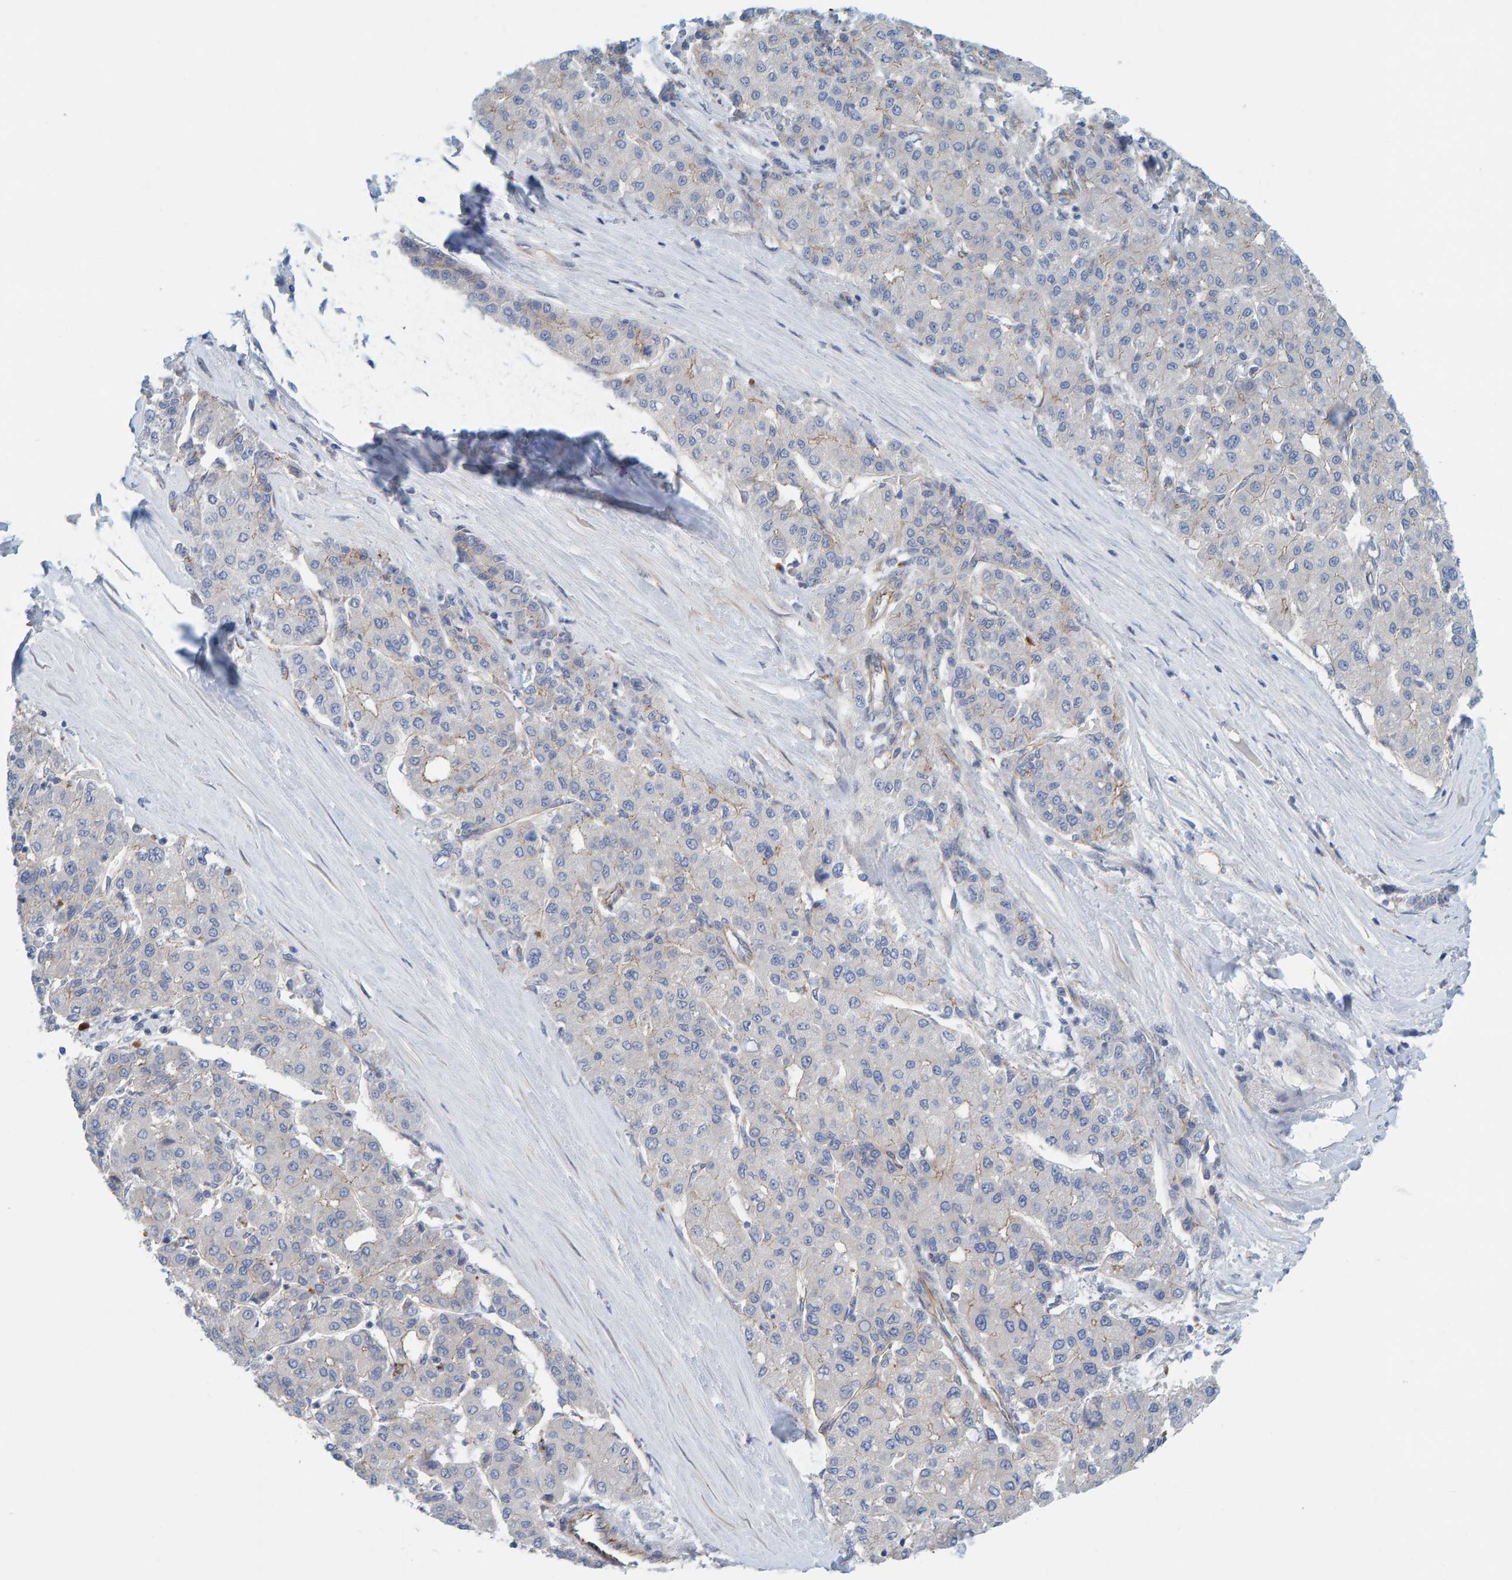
{"staining": {"intensity": "weak", "quantity": "<25%", "location": "cytoplasmic/membranous"}, "tissue": "liver cancer", "cell_type": "Tumor cells", "image_type": "cancer", "snomed": [{"axis": "morphology", "description": "Carcinoma, Hepatocellular, NOS"}, {"axis": "topography", "description": "Liver"}], "caption": "The image reveals no significant staining in tumor cells of liver cancer.", "gene": "KRBA2", "patient": {"sex": "male", "age": 65}}